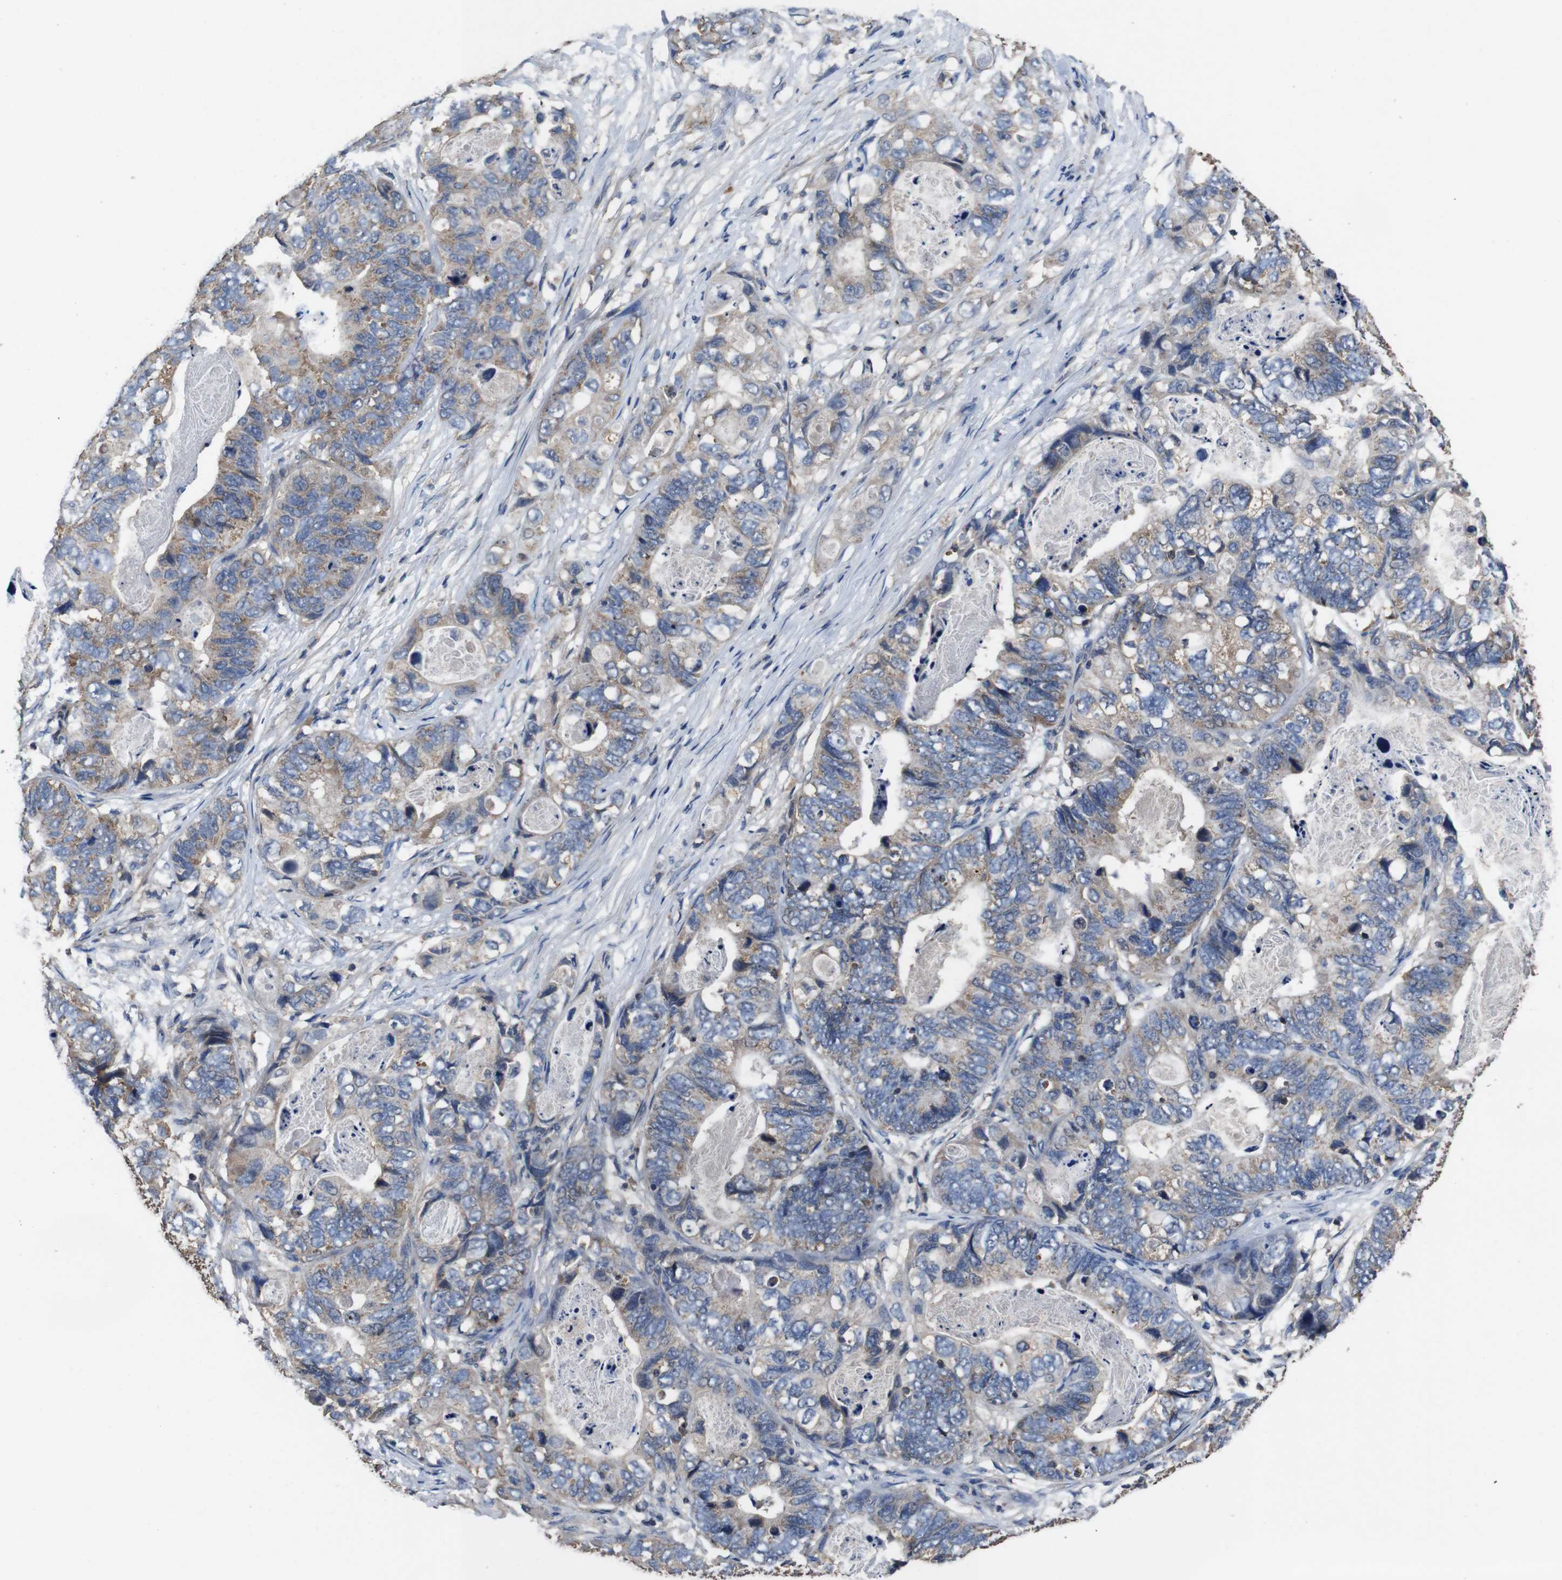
{"staining": {"intensity": "moderate", "quantity": "<25%", "location": "cytoplasmic/membranous"}, "tissue": "stomach cancer", "cell_type": "Tumor cells", "image_type": "cancer", "snomed": [{"axis": "morphology", "description": "Adenocarcinoma, NOS"}, {"axis": "topography", "description": "Stomach"}], "caption": "Protein expression analysis of adenocarcinoma (stomach) reveals moderate cytoplasmic/membranous positivity in approximately <25% of tumor cells. Using DAB (3,3'-diaminobenzidine) (brown) and hematoxylin (blue) stains, captured at high magnification using brightfield microscopy.", "gene": "GLIPR1", "patient": {"sex": "female", "age": 89}}